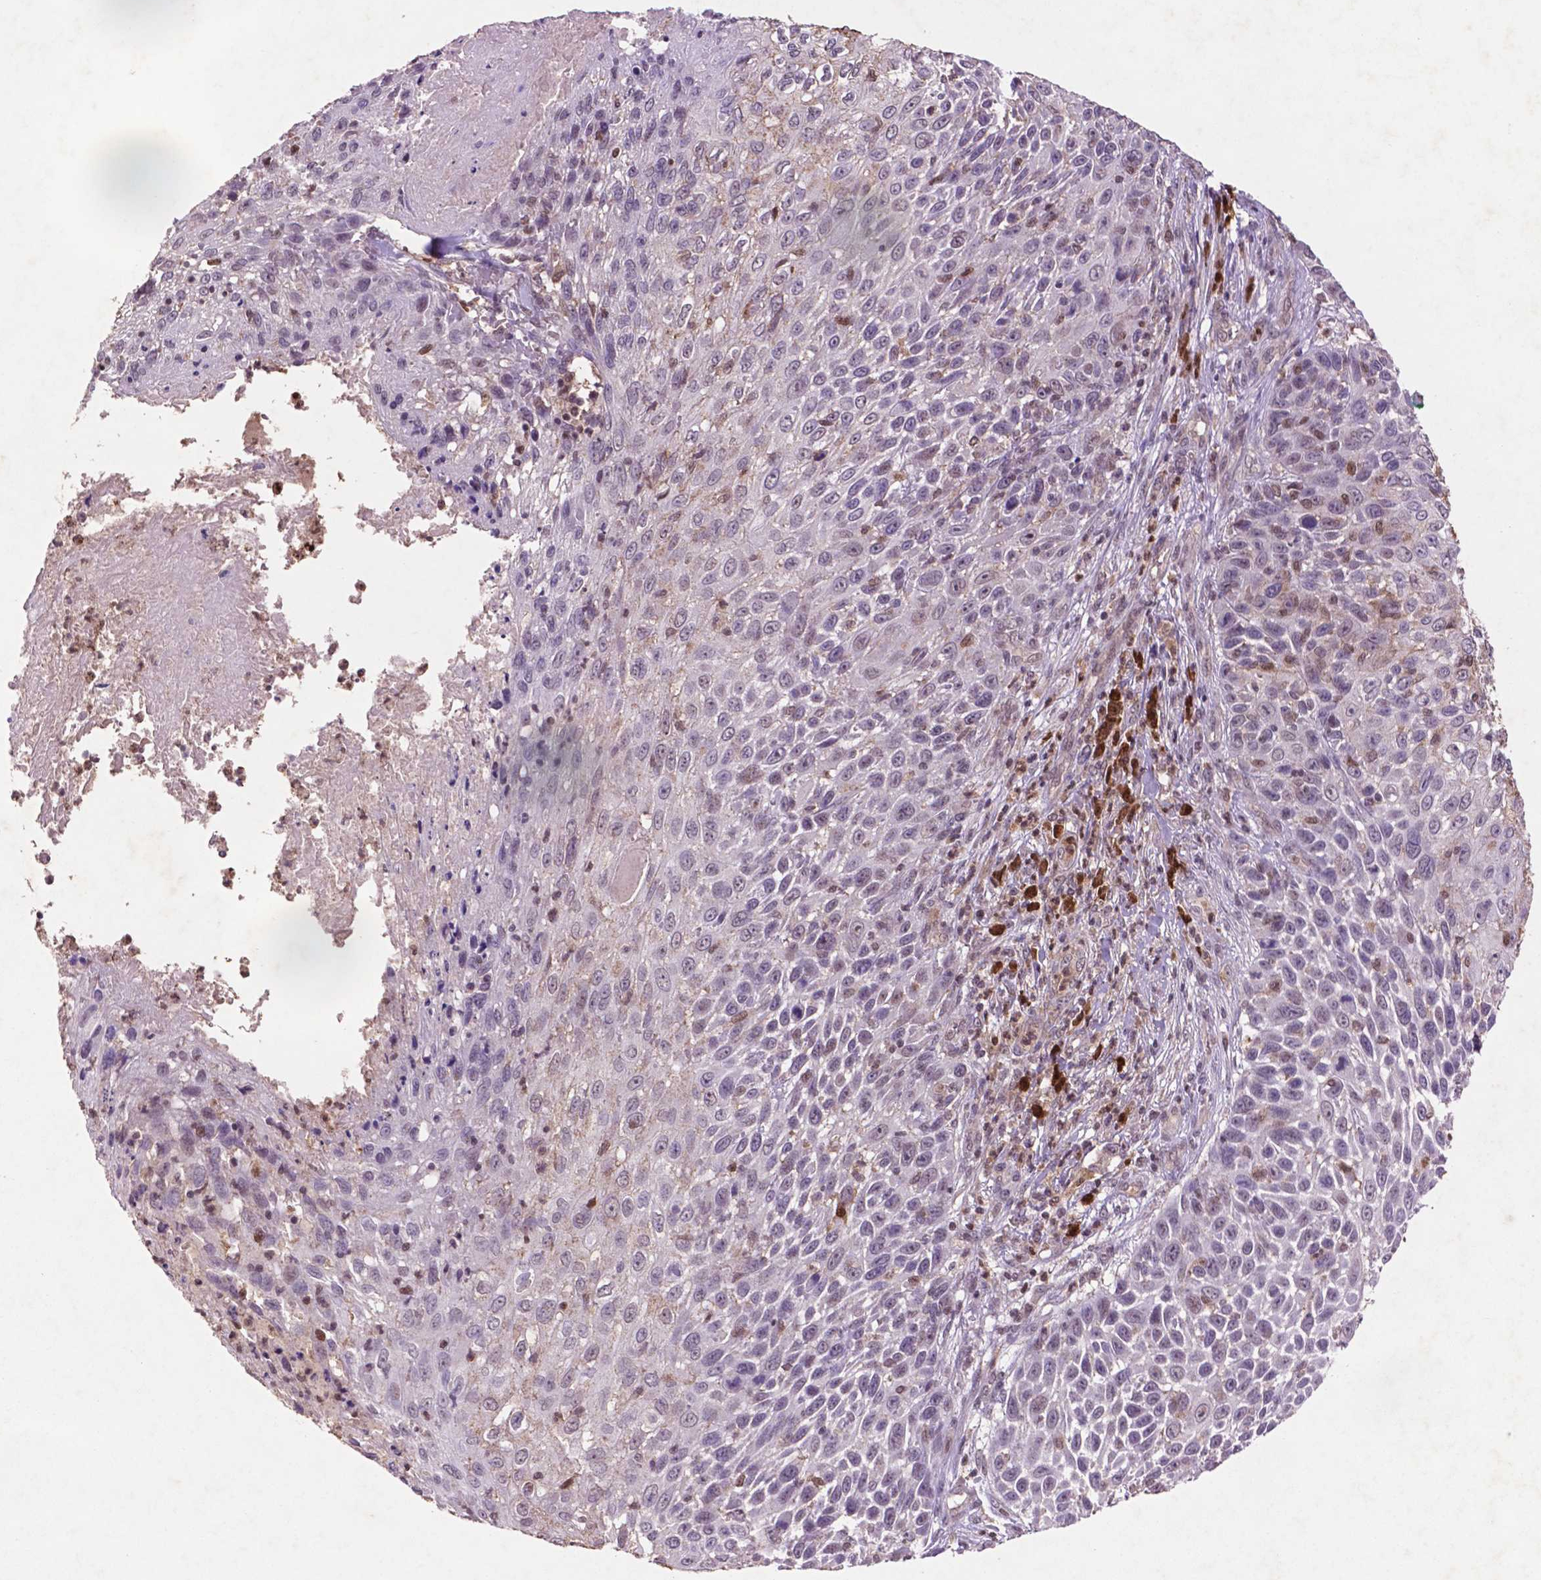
{"staining": {"intensity": "negative", "quantity": "none", "location": "none"}, "tissue": "skin cancer", "cell_type": "Tumor cells", "image_type": "cancer", "snomed": [{"axis": "morphology", "description": "Squamous cell carcinoma, NOS"}, {"axis": "topography", "description": "Skin"}], "caption": "DAB (3,3'-diaminobenzidine) immunohistochemical staining of squamous cell carcinoma (skin) exhibits no significant positivity in tumor cells.", "gene": "GLRX", "patient": {"sex": "male", "age": 92}}